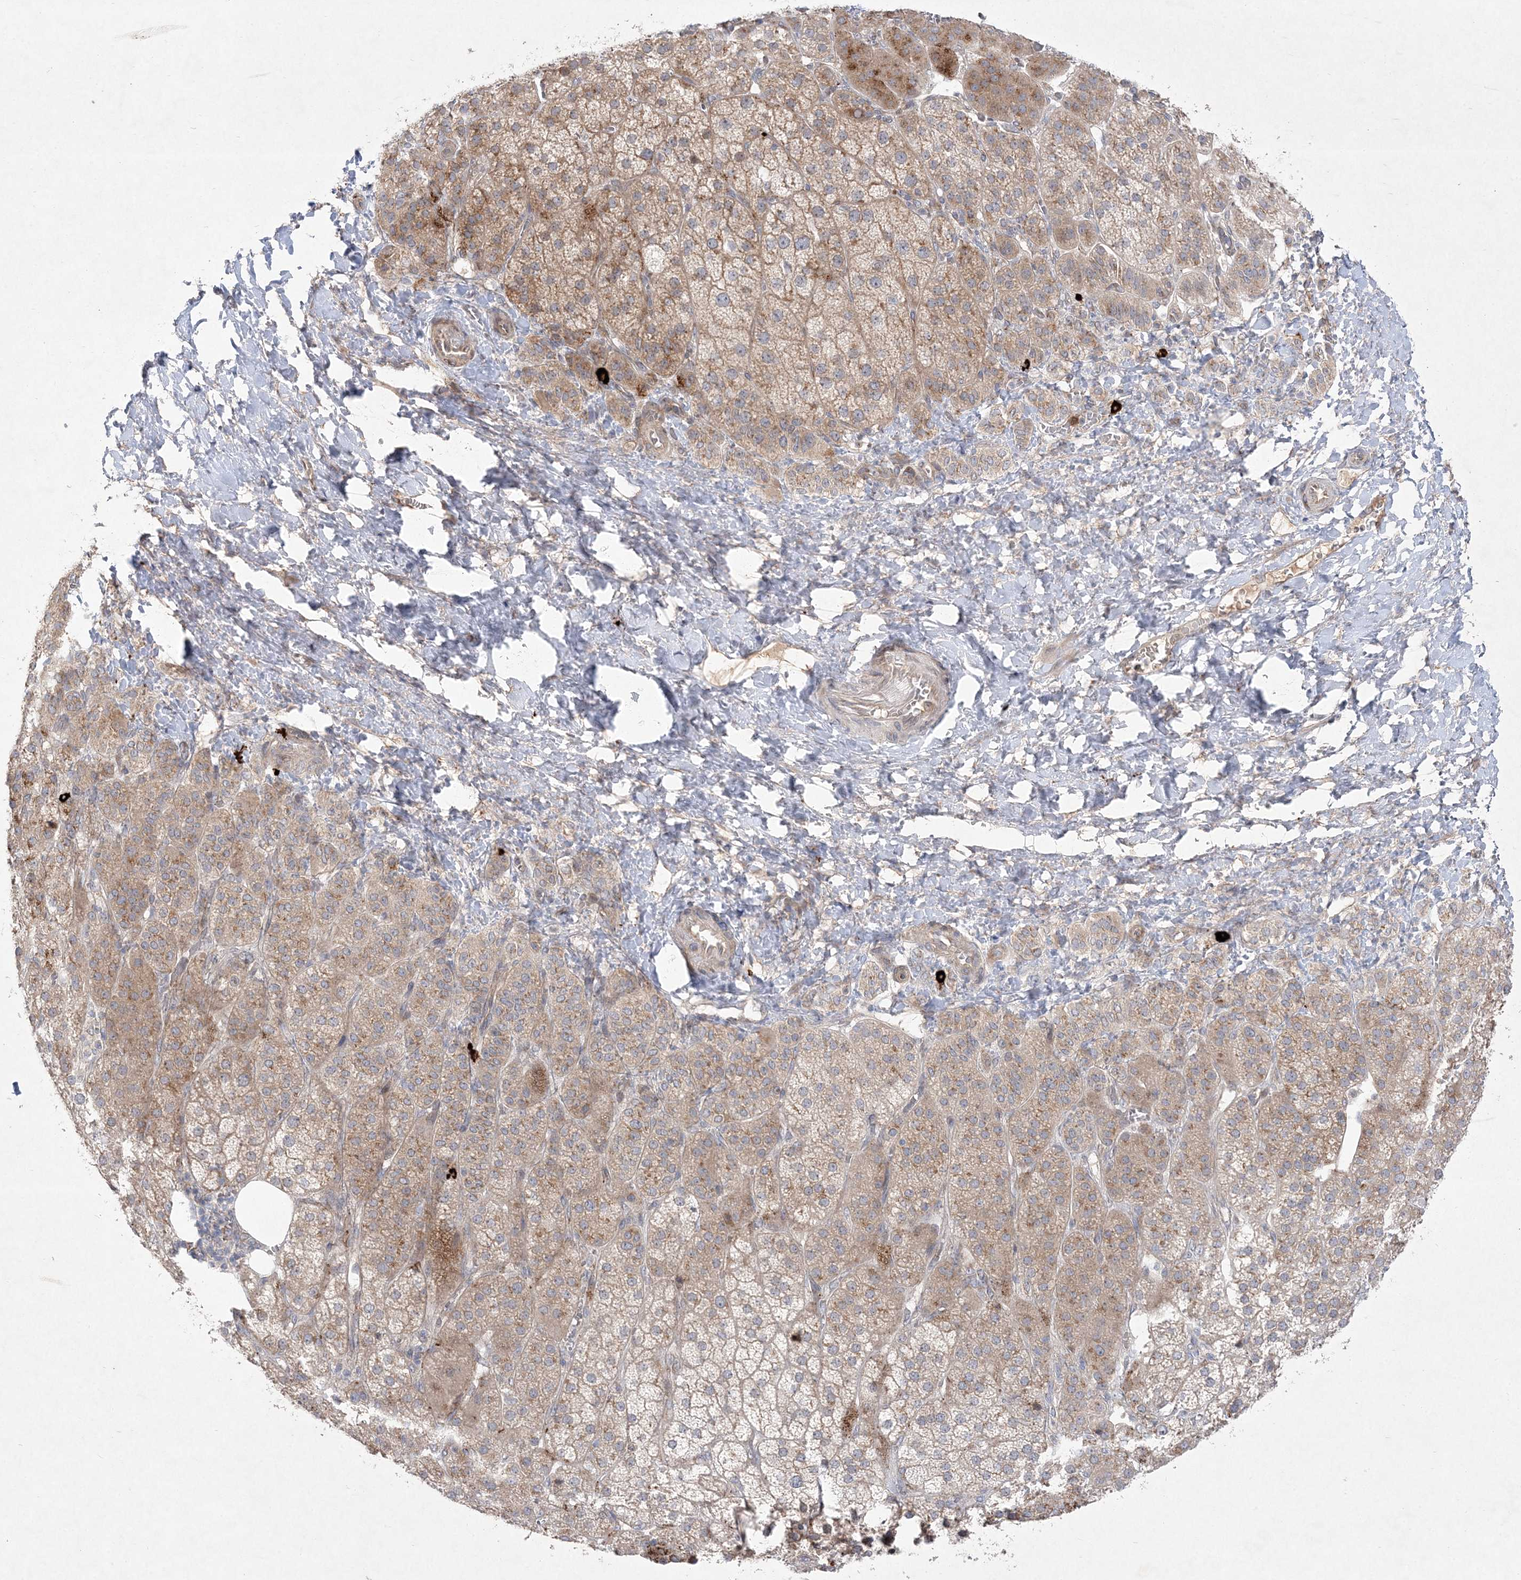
{"staining": {"intensity": "moderate", "quantity": "25%-75%", "location": "cytoplasmic/membranous"}, "tissue": "adrenal gland", "cell_type": "Glandular cells", "image_type": "normal", "snomed": [{"axis": "morphology", "description": "Normal tissue, NOS"}, {"axis": "topography", "description": "Adrenal gland"}], "caption": "The immunohistochemical stain shows moderate cytoplasmic/membranous staining in glandular cells of benign adrenal gland.", "gene": "CLNK", "patient": {"sex": "female", "age": 57}}